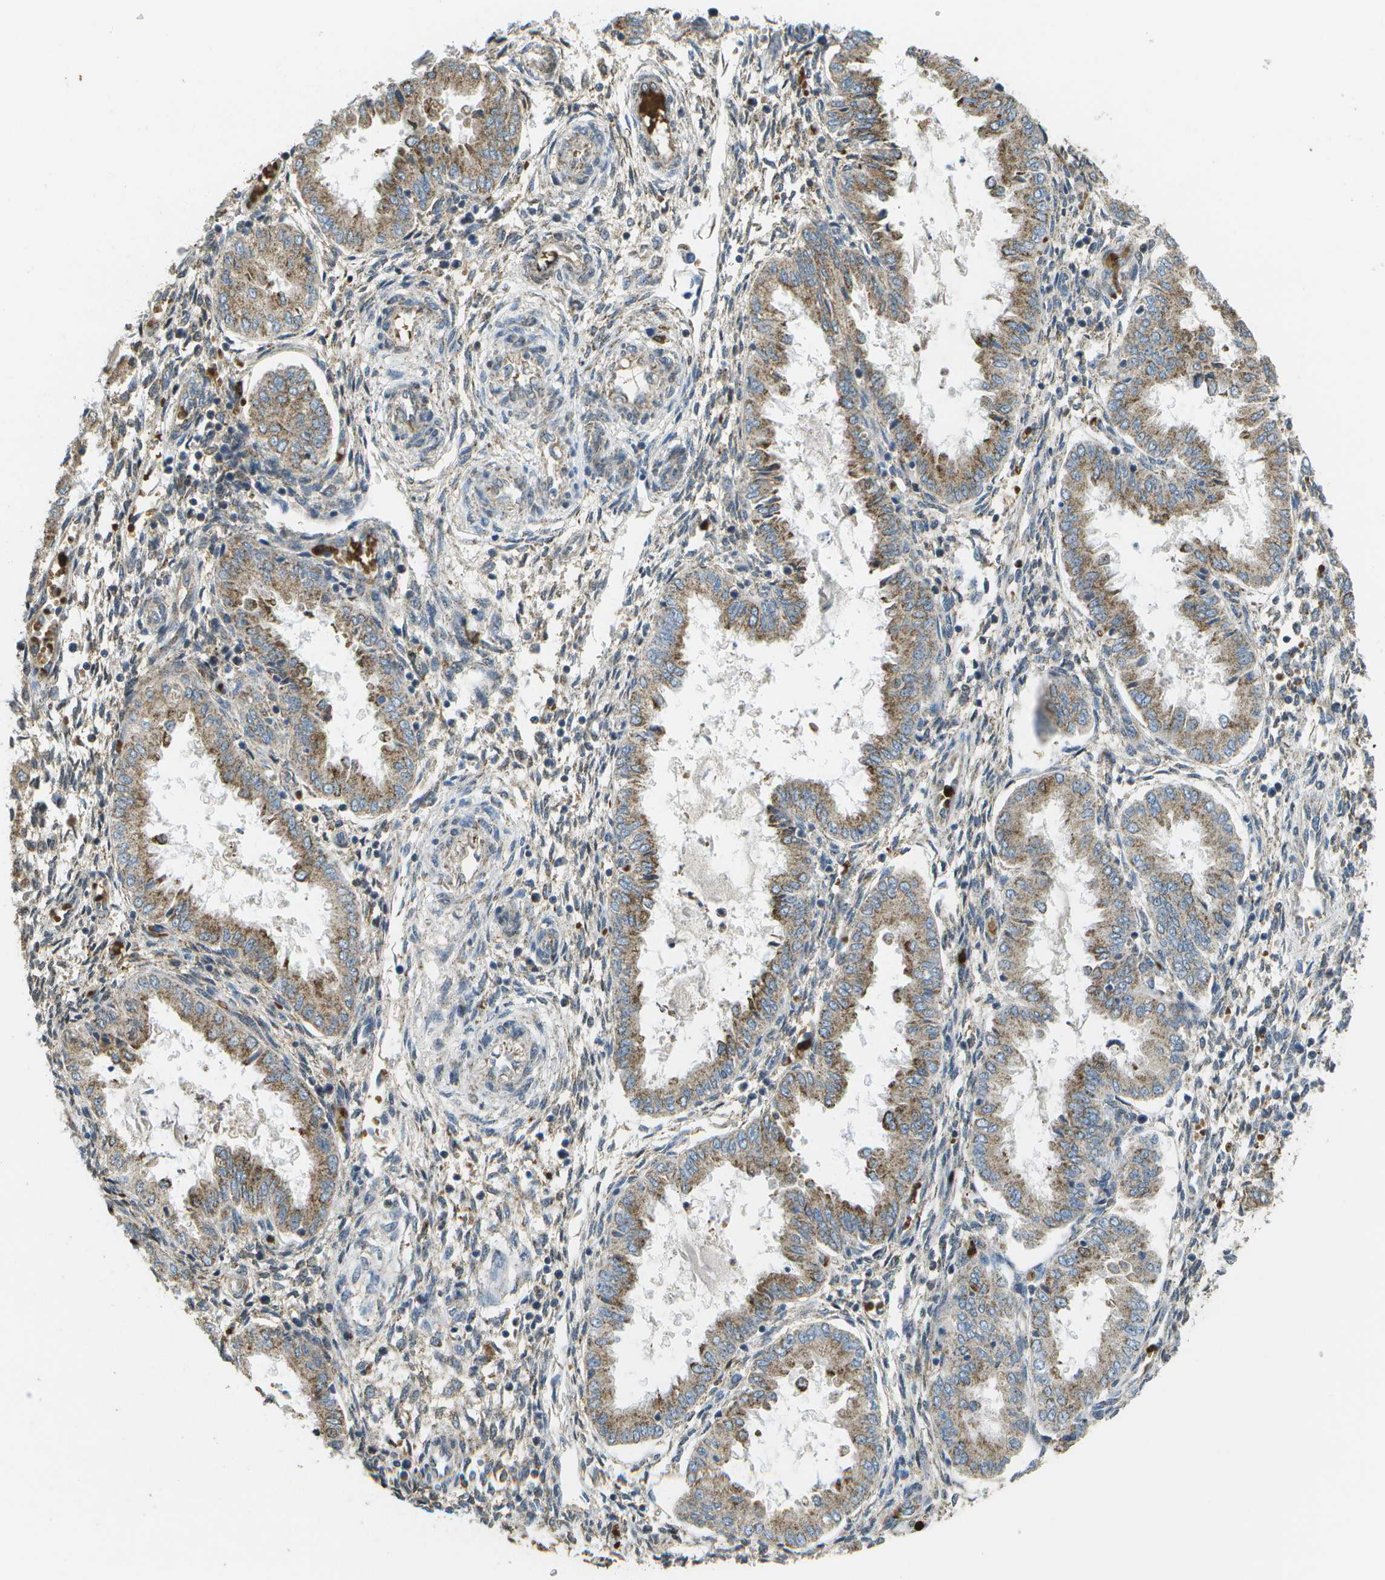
{"staining": {"intensity": "weak", "quantity": "25%-75%", "location": "cytoplasmic/membranous"}, "tissue": "endometrium", "cell_type": "Cells in endometrial stroma", "image_type": "normal", "snomed": [{"axis": "morphology", "description": "Normal tissue, NOS"}, {"axis": "topography", "description": "Endometrium"}], "caption": "A high-resolution micrograph shows immunohistochemistry (IHC) staining of unremarkable endometrium, which demonstrates weak cytoplasmic/membranous staining in about 25%-75% of cells in endometrial stroma.", "gene": "CACHD1", "patient": {"sex": "female", "age": 33}}